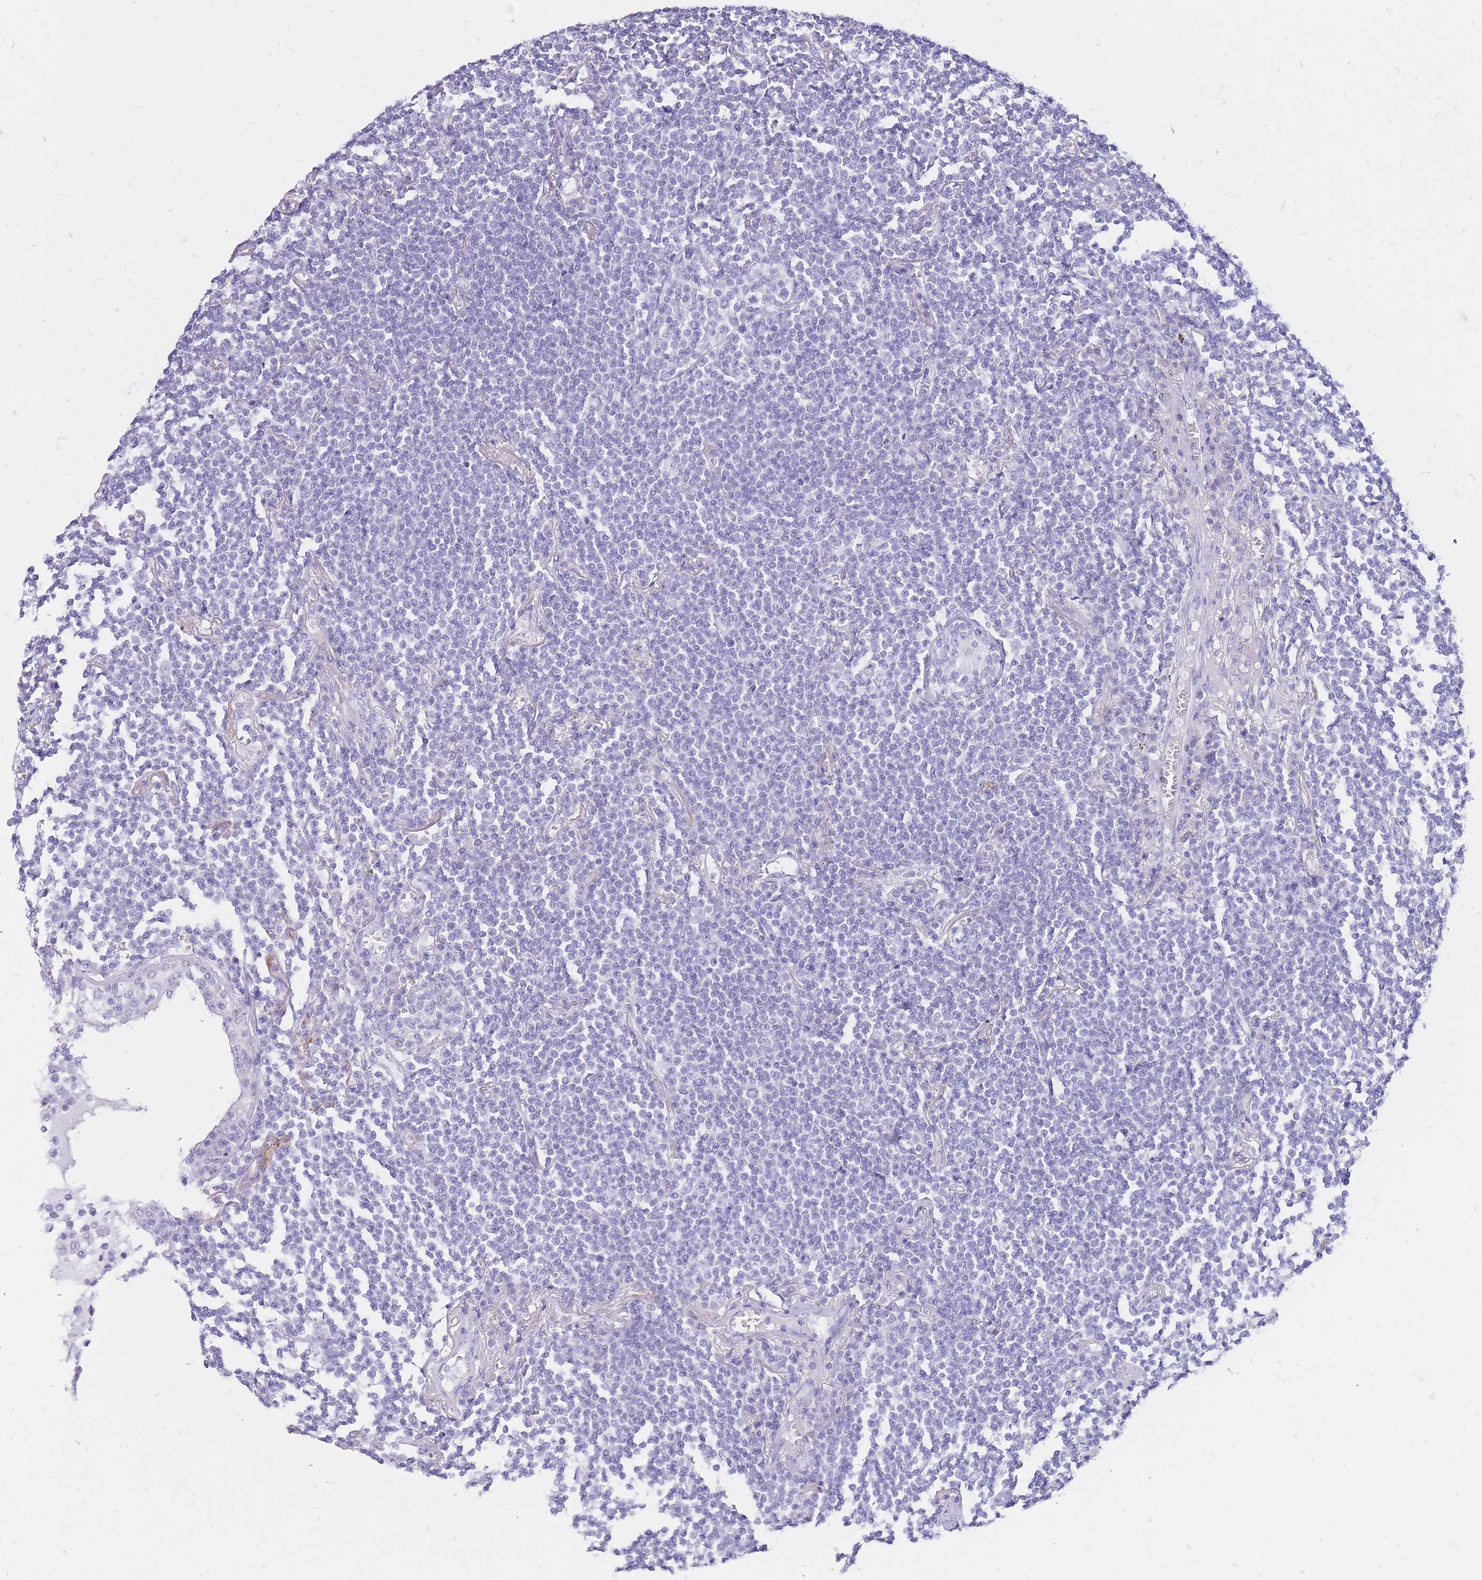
{"staining": {"intensity": "negative", "quantity": "none", "location": "none"}, "tissue": "lymphoma", "cell_type": "Tumor cells", "image_type": "cancer", "snomed": [{"axis": "morphology", "description": "Malignant lymphoma, non-Hodgkin's type, Low grade"}, {"axis": "topography", "description": "Lung"}], "caption": "This is an IHC histopathology image of malignant lymphoma, non-Hodgkin's type (low-grade). There is no staining in tumor cells.", "gene": "CYP21A2", "patient": {"sex": "female", "age": 71}}